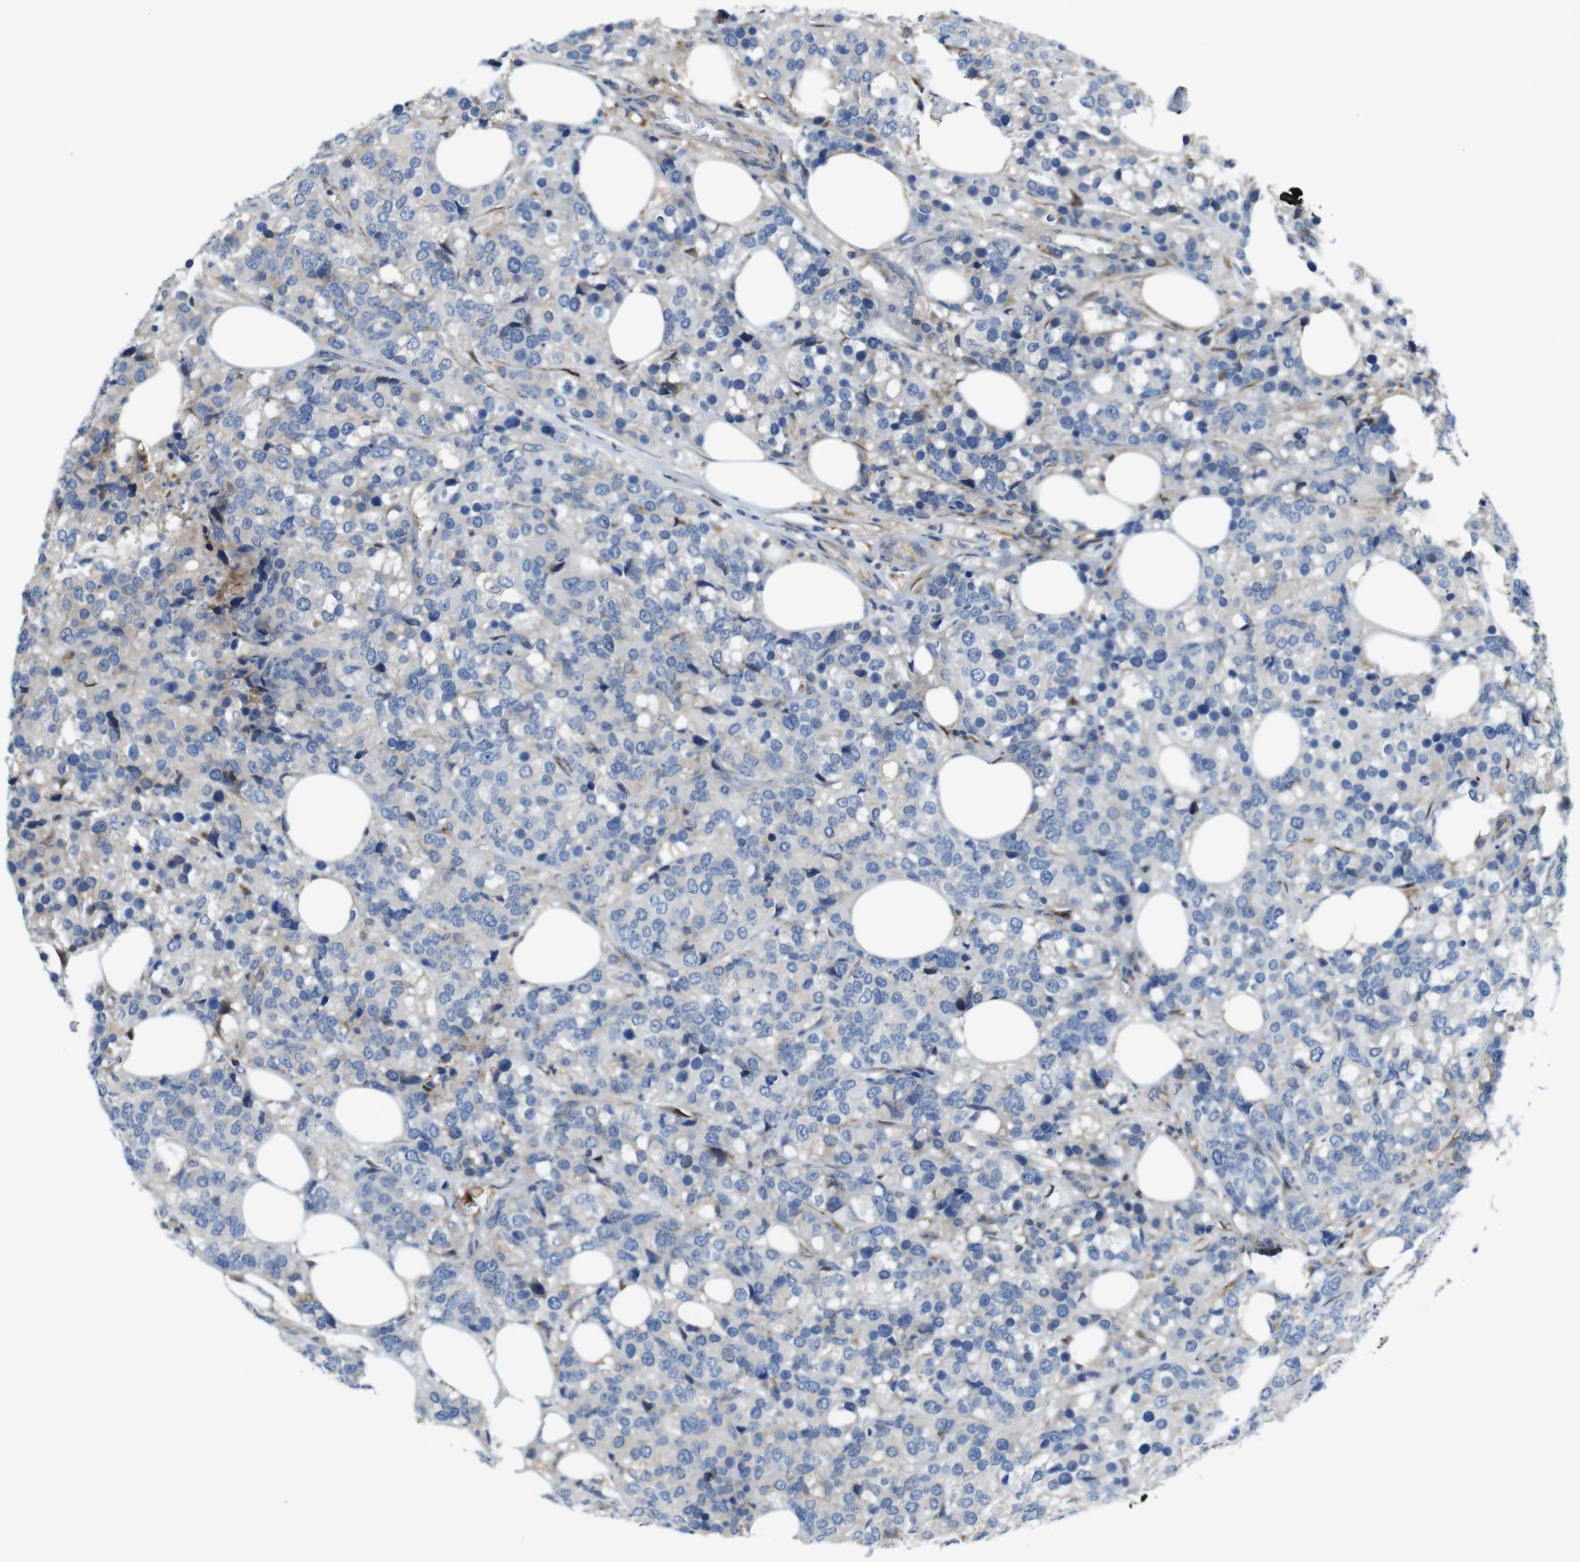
{"staining": {"intensity": "negative", "quantity": "none", "location": "none"}, "tissue": "breast cancer", "cell_type": "Tumor cells", "image_type": "cancer", "snomed": [{"axis": "morphology", "description": "Lobular carcinoma"}, {"axis": "topography", "description": "Breast"}], "caption": "Breast lobular carcinoma was stained to show a protein in brown. There is no significant staining in tumor cells.", "gene": "PCOLCE2", "patient": {"sex": "female", "age": 59}}